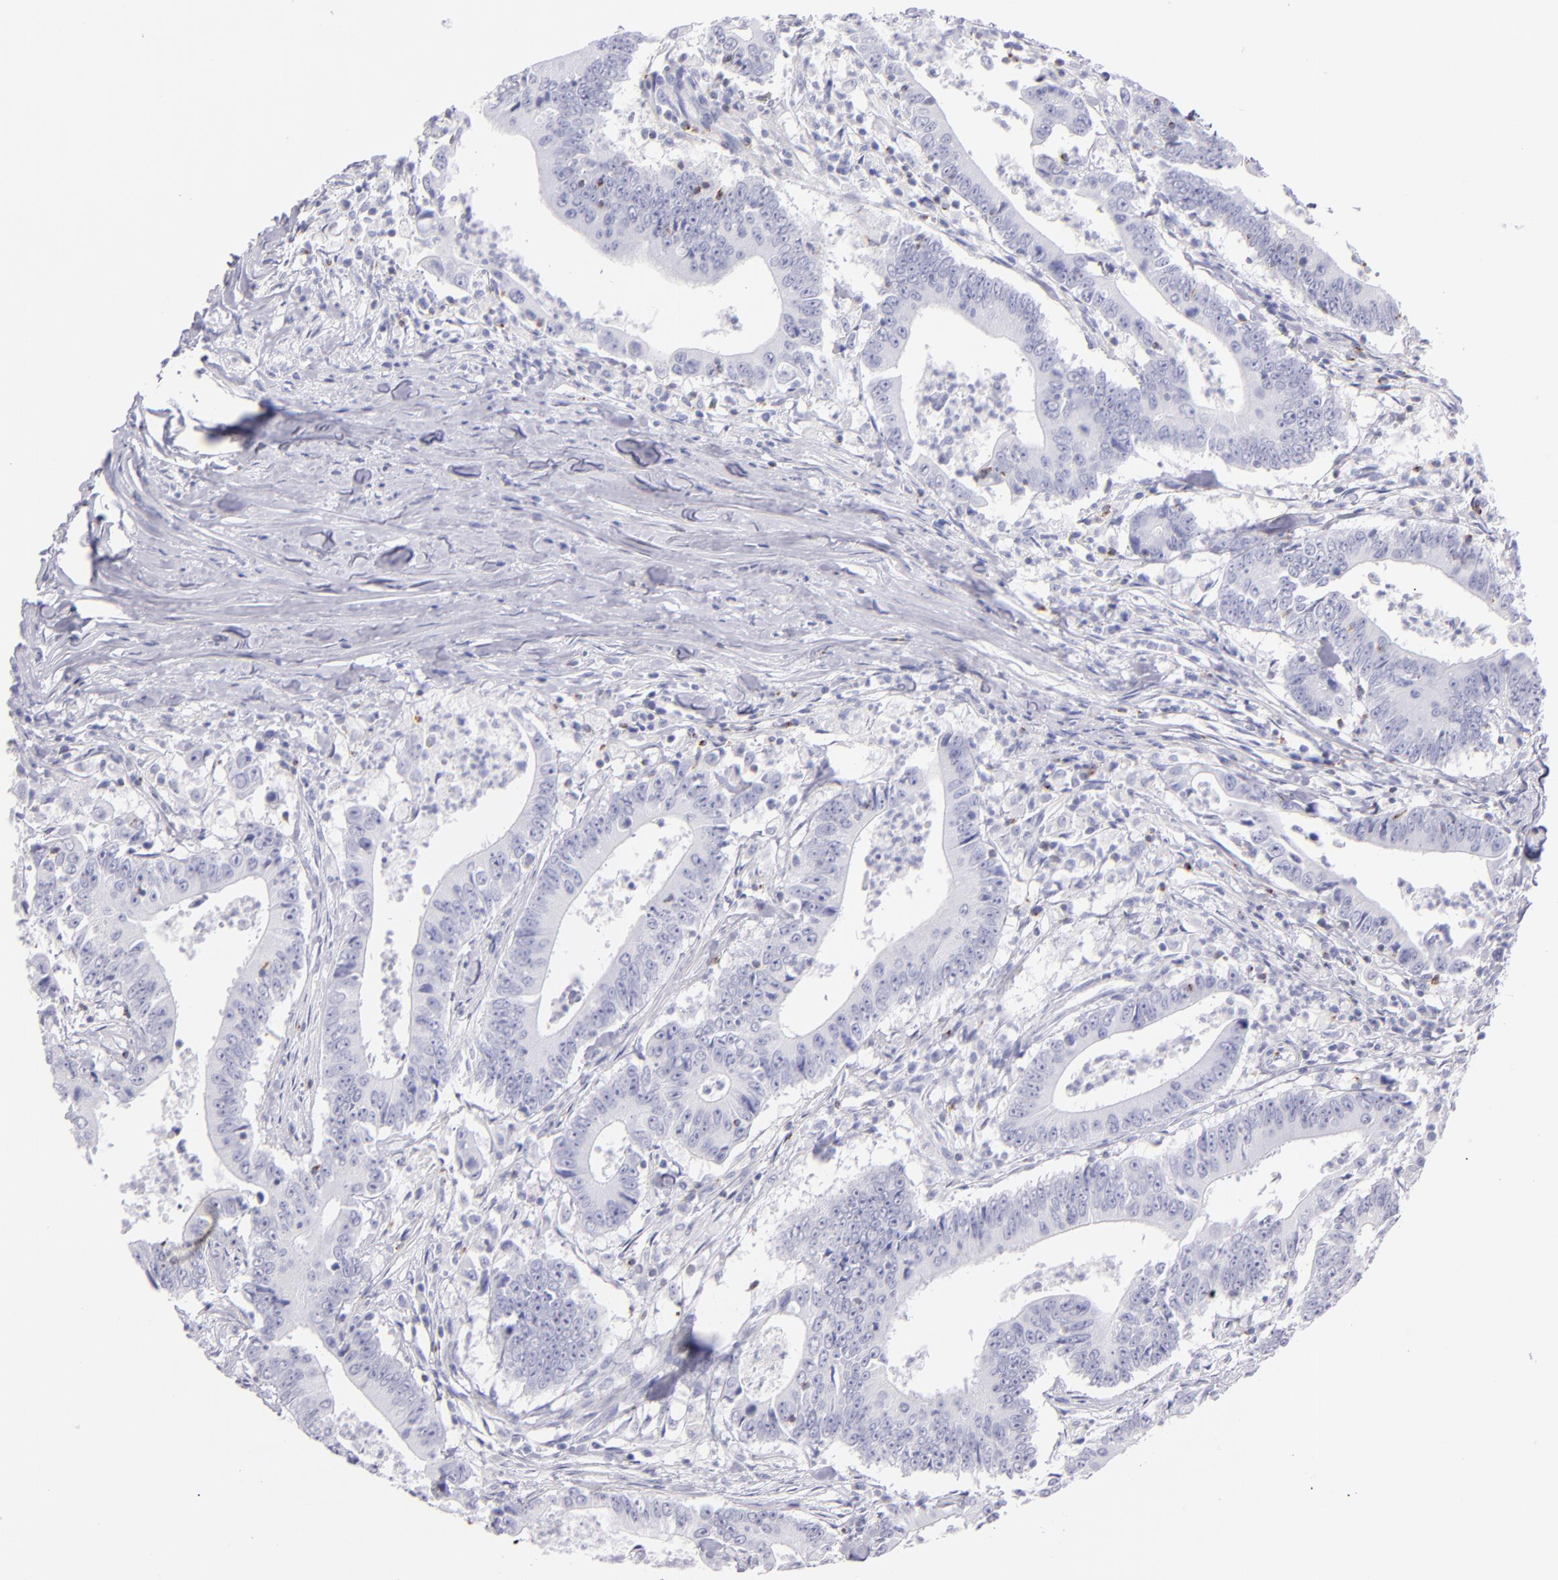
{"staining": {"intensity": "negative", "quantity": "none", "location": "none"}, "tissue": "colorectal cancer", "cell_type": "Tumor cells", "image_type": "cancer", "snomed": [{"axis": "morphology", "description": "Adenocarcinoma, NOS"}, {"axis": "topography", "description": "Colon"}], "caption": "The immunohistochemistry histopathology image has no significant staining in tumor cells of adenocarcinoma (colorectal) tissue.", "gene": "PRF1", "patient": {"sex": "male", "age": 55}}